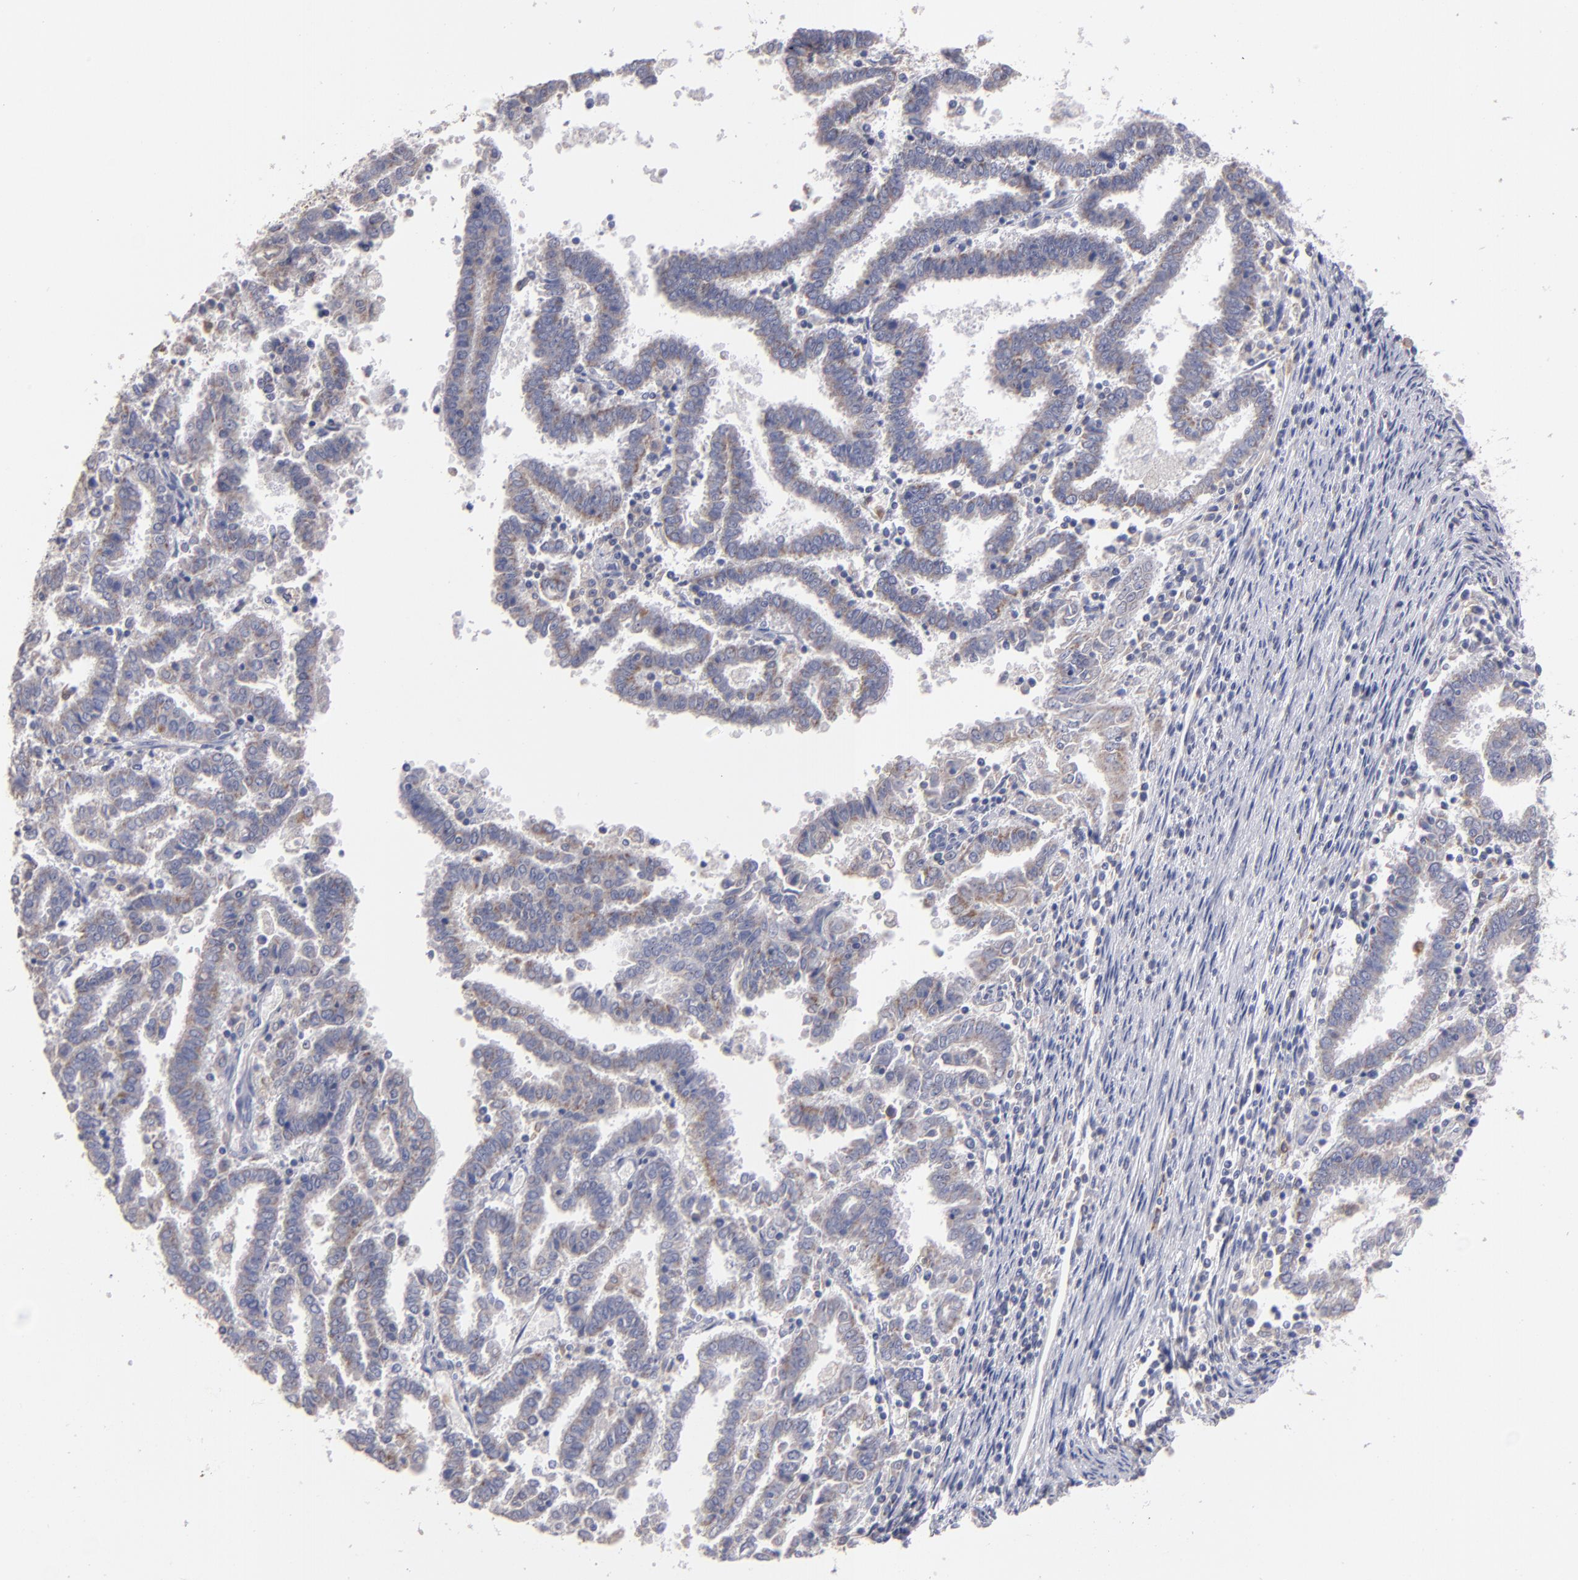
{"staining": {"intensity": "weak", "quantity": ">75%", "location": "cytoplasmic/membranous"}, "tissue": "endometrial cancer", "cell_type": "Tumor cells", "image_type": "cancer", "snomed": [{"axis": "morphology", "description": "Adenocarcinoma, NOS"}, {"axis": "topography", "description": "Uterus"}], "caption": "Immunohistochemical staining of endometrial cancer (adenocarcinoma) exhibits low levels of weak cytoplasmic/membranous positivity in approximately >75% of tumor cells.", "gene": "FGR", "patient": {"sex": "female", "age": 83}}